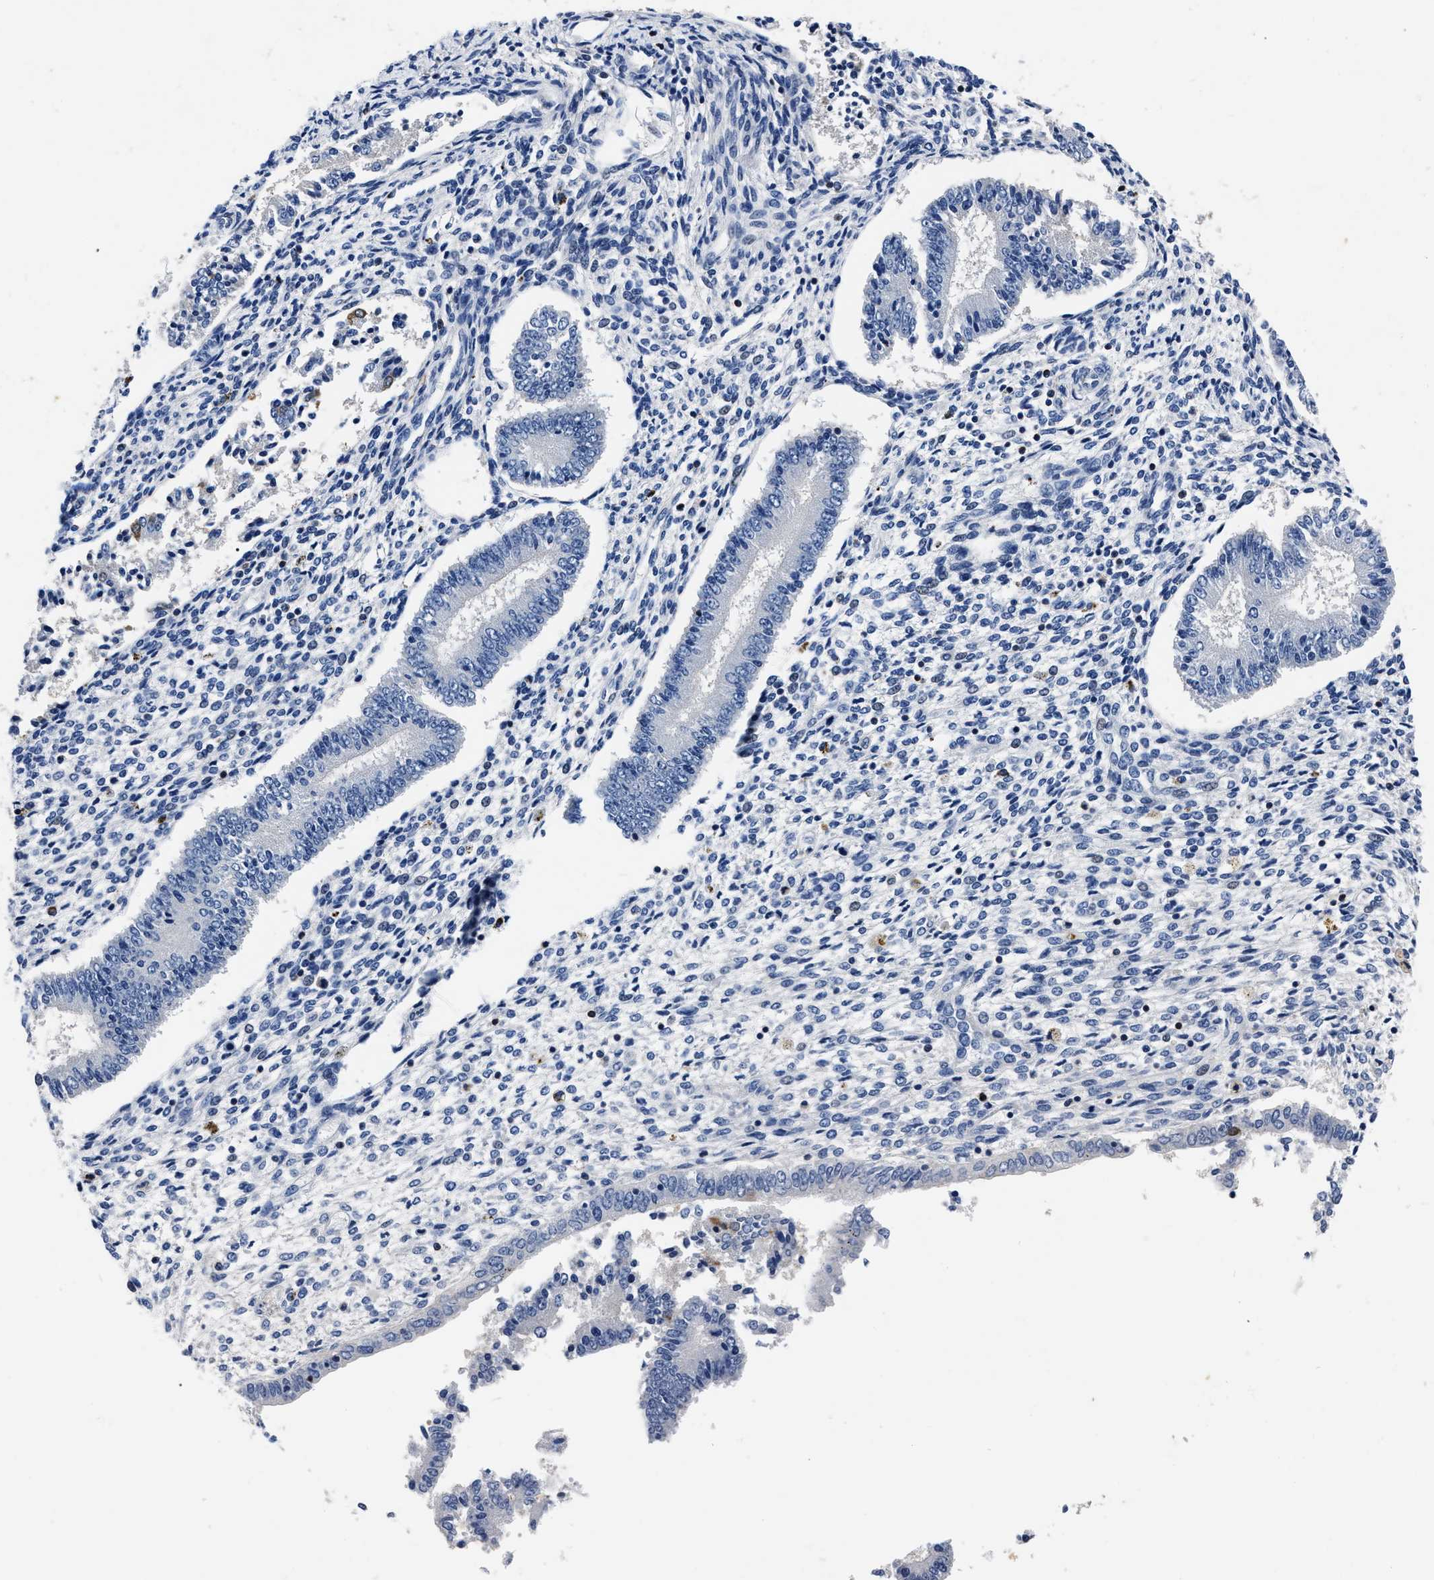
{"staining": {"intensity": "moderate", "quantity": "<25%", "location": "cytoplasmic/membranous"}, "tissue": "endometrium", "cell_type": "Cells in endometrial stroma", "image_type": "normal", "snomed": [{"axis": "morphology", "description": "Normal tissue, NOS"}, {"axis": "topography", "description": "Endometrium"}], "caption": "Normal endometrium reveals moderate cytoplasmic/membranous expression in approximately <25% of cells in endometrial stroma.", "gene": "OR10G3", "patient": {"sex": "female", "age": 42}}